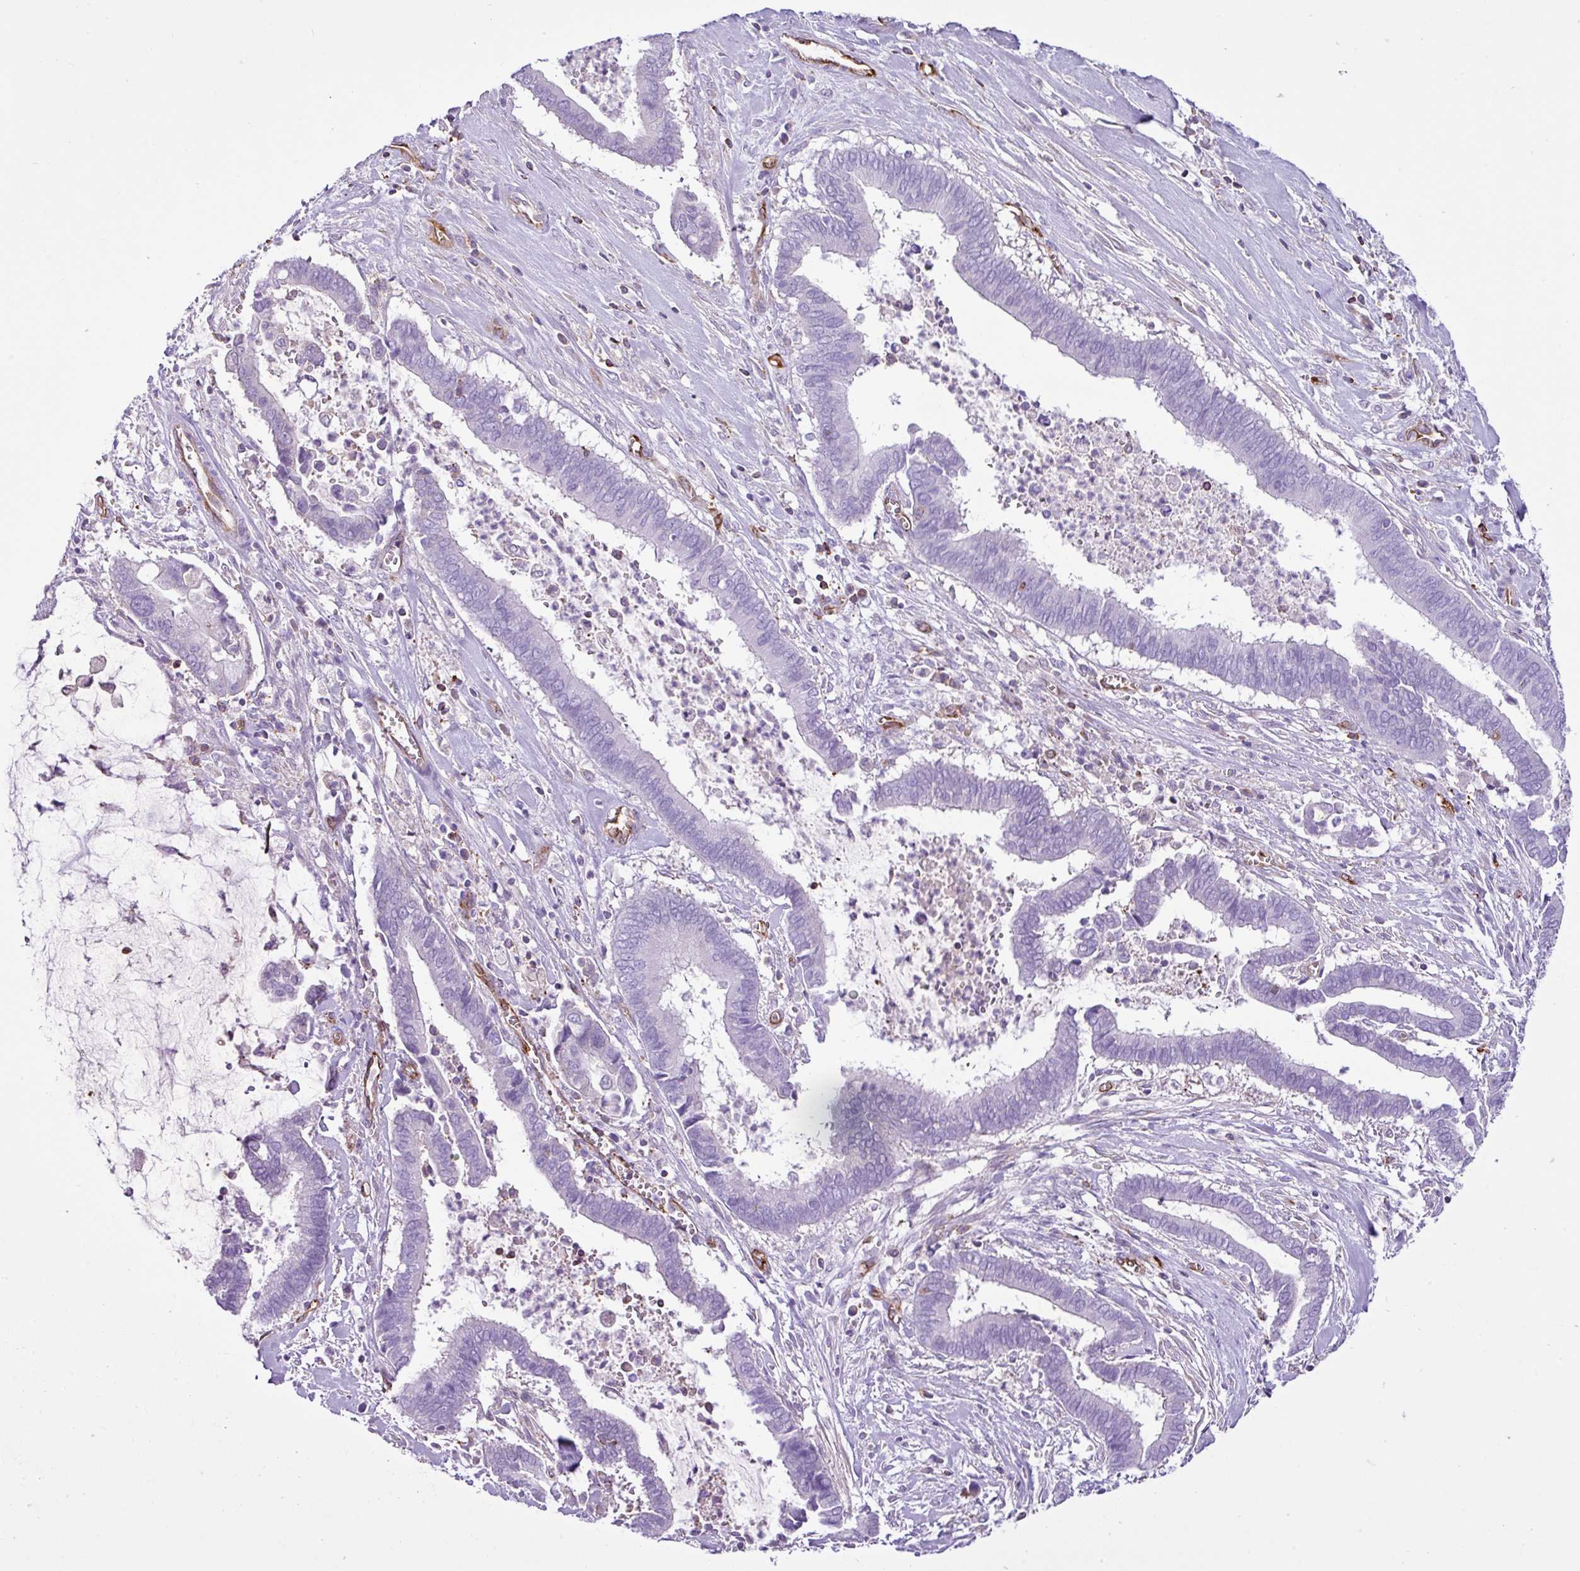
{"staining": {"intensity": "negative", "quantity": "none", "location": "none"}, "tissue": "cervical cancer", "cell_type": "Tumor cells", "image_type": "cancer", "snomed": [{"axis": "morphology", "description": "Adenocarcinoma, NOS"}, {"axis": "topography", "description": "Cervix"}], "caption": "A high-resolution histopathology image shows IHC staining of adenocarcinoma (cervical), which reveals no significant positivity in tumor cells.", "gene": "EME2", "patient": {"sex": "female", "age": 44}}